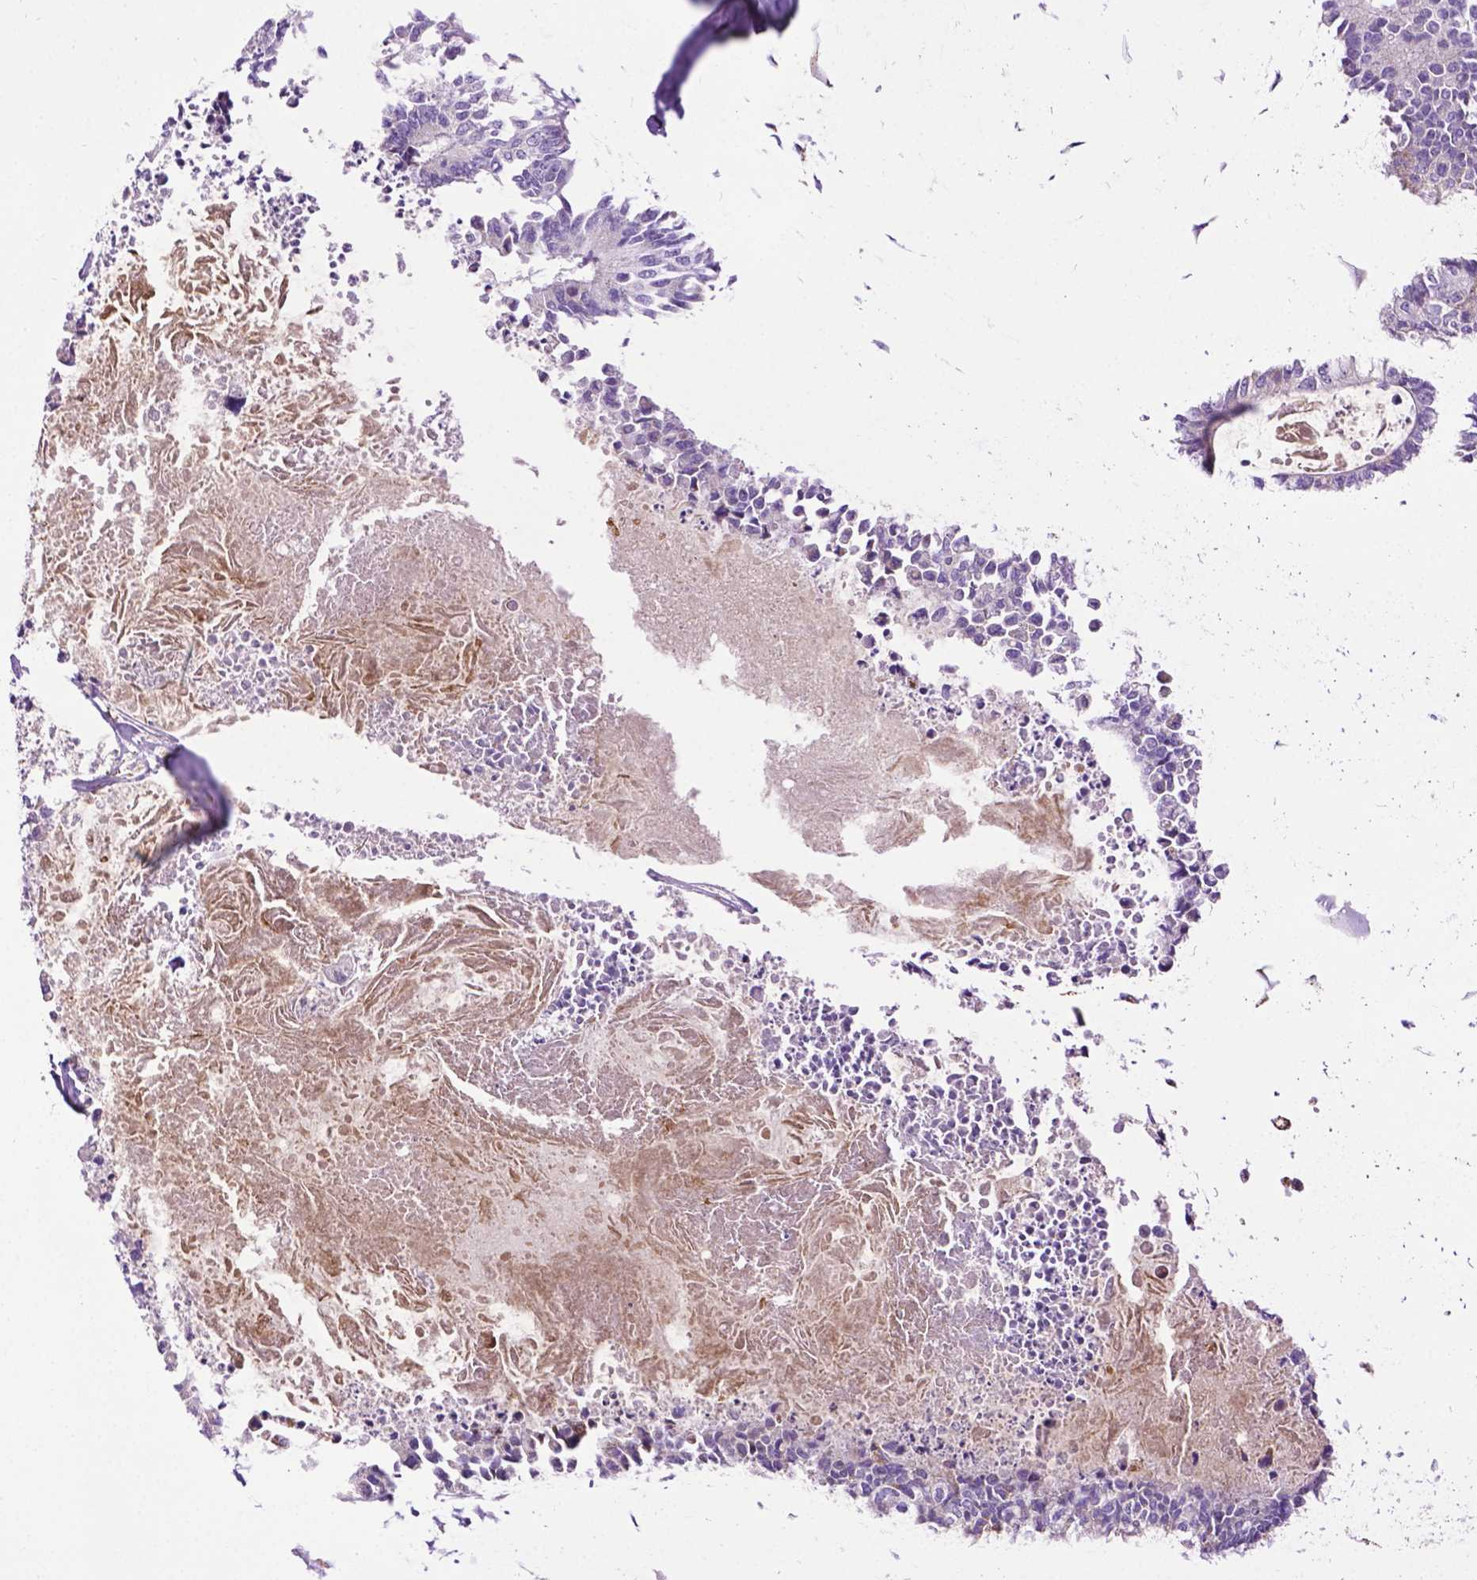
{"staining": {"intensity": "negative", "quantity": "none", "location": "none"}, "tissue": "colorectal cancer", "cell_type": "Tumor cells", "image_type": "cancer", "snomed": [{"axis": "morphology", "description": "Adenocarcinoma, NOS"}, {"axis": "topography", "description": "Colon"}, {"axis": "topography", "description": "Rectum"}], "caption": "This is an IHC micrograph of human adenocarcinoma (colorectal). There is no staining in tumor cells.", "gene": "TMEM132E", "patient": {"sex": "male", "age": 57}}